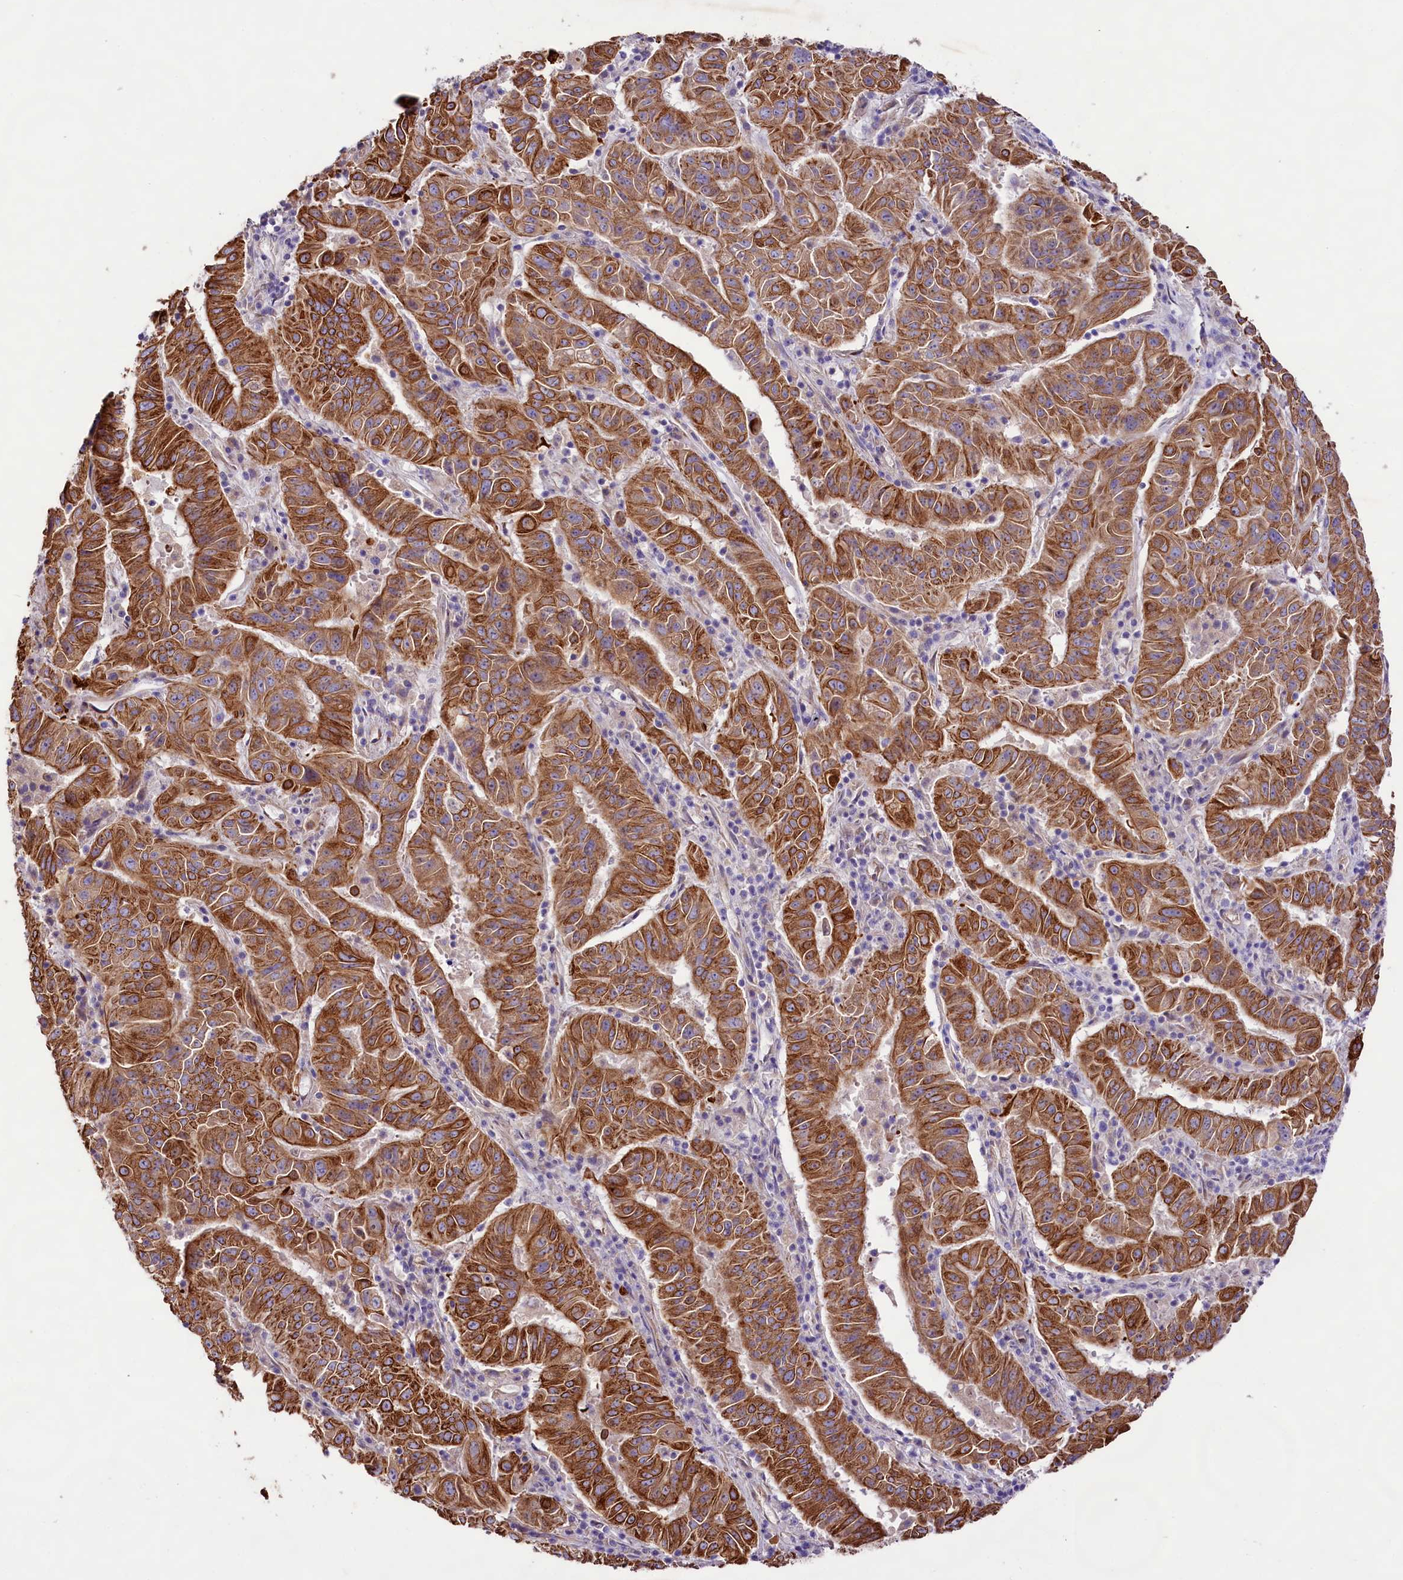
{"staining": {"intensity": "strong", "quantity": ">75%", "location": "cytoplasmic/membranous"}, "tissue": "pancreatic cancer", "cell_type": "Tumor cells", "image_type": "cancer", "snomed": [{"axis": "morphology", "description": "Adenocarcinoma, NOS"}, {"axis": "topography", "description": "Pancreas"}], "caption": "Adenocarcinoma (pancreatic) stained with a brown dye shows strong cytoplasmic/membranous positive staining in about >75% of tumor cells.", "gene": "VPS11", "patient": {"sex": "male", "age": 63}}